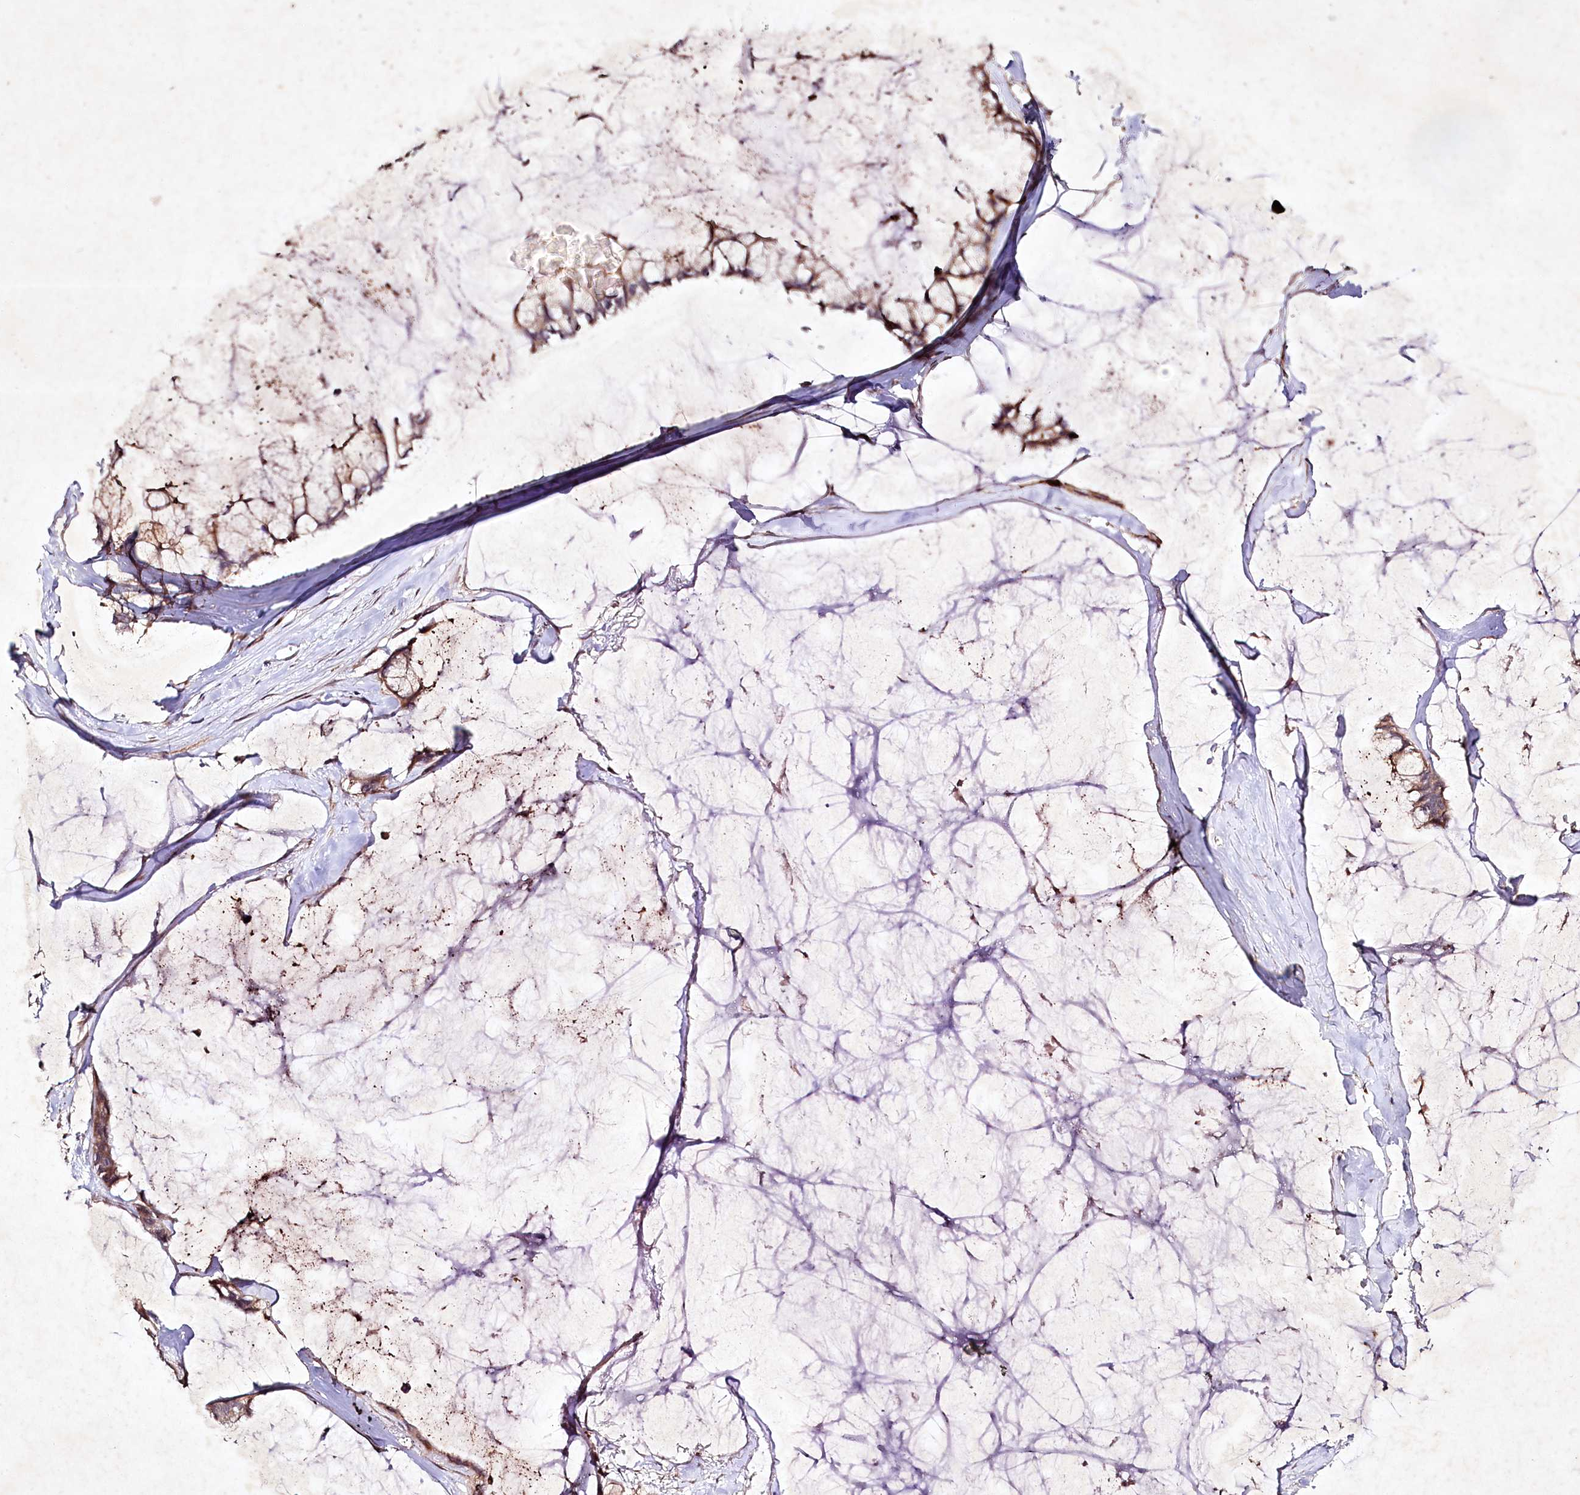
{"staining": {"intensity": "moderate", "quantity": "<25%", "location": "cytoplasmic/membranous"}, "tissue": "ovarian cancer", "cell_type": "Tumor cells", "image_type": "cancer", "snomed": [{"axis": "morphology", "description": "Cystadenocarcinoma, mucinous, NOS"}, {"axis": "topography", "description": "Ovary"}], "caption": "There is low levels of moderate cytoplasmic/membranous staining in tumor cells of ovarian mucinous cystadenocarcinoma, as demonstrated by immunohistochemical staining (brown color).", "gene": "DMP1", "patient": {"sex": "female", "age": 39}}